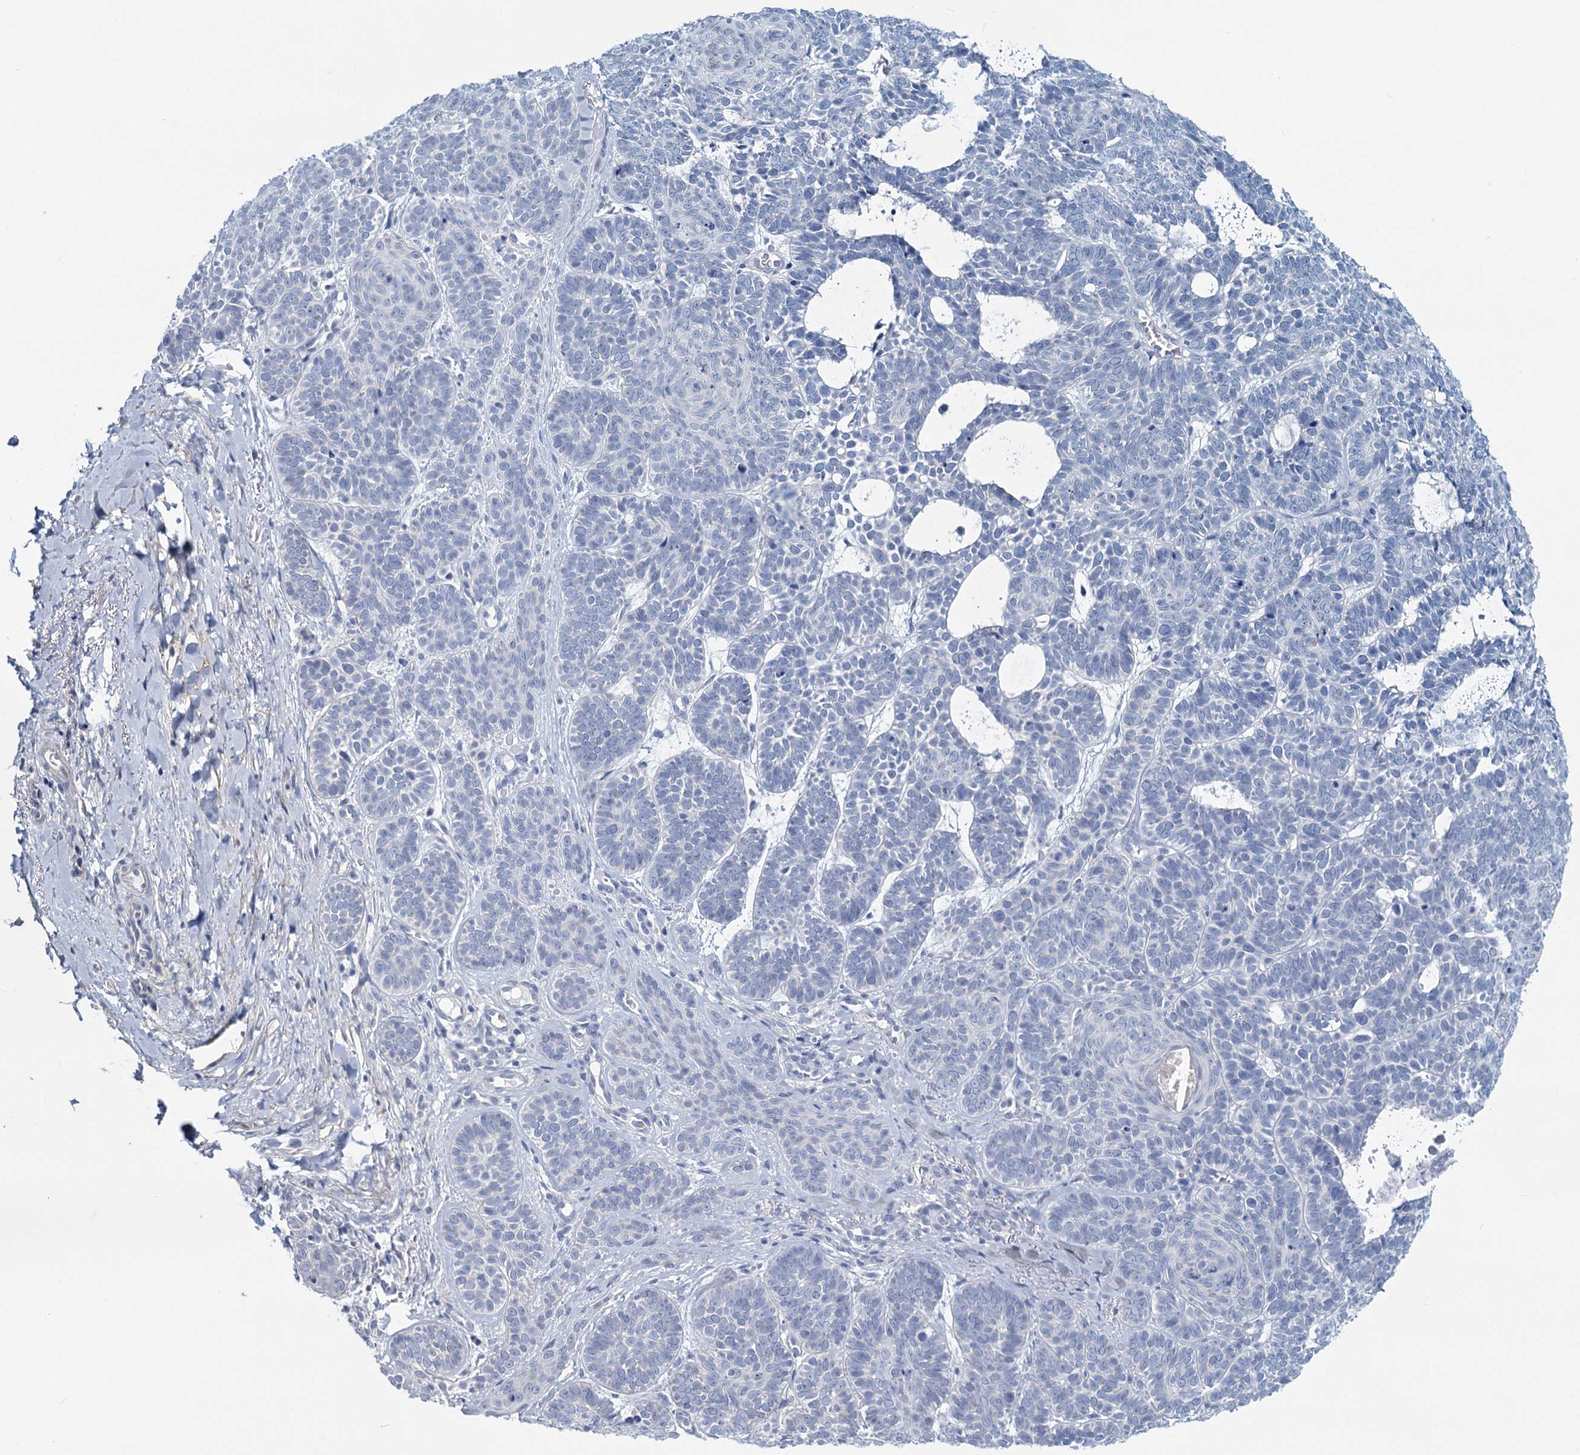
{"staining": {"intensity": "negative", "quantity": "none", "location": "none"}, "tissue": "skin cancer", "cell_type": "Tumor cells", "image_type": "cancer", "snomed": [{"axis": "morphology", "description": "Basal cell carcinoma"}, {"axis": "topography", "description": "Skin"}], "caption": "High power microscopy histopathology image of an IHC image of skin basal cell carcinoma, revealing no significant staining in tumor cells. (DAB (3,3'-diaminobenzidine) immunohistochemistry visualized using brightfield microscopy, high magnification).", "gene": "ADCY2", "patient": {"sex": "male", "age": 85}}